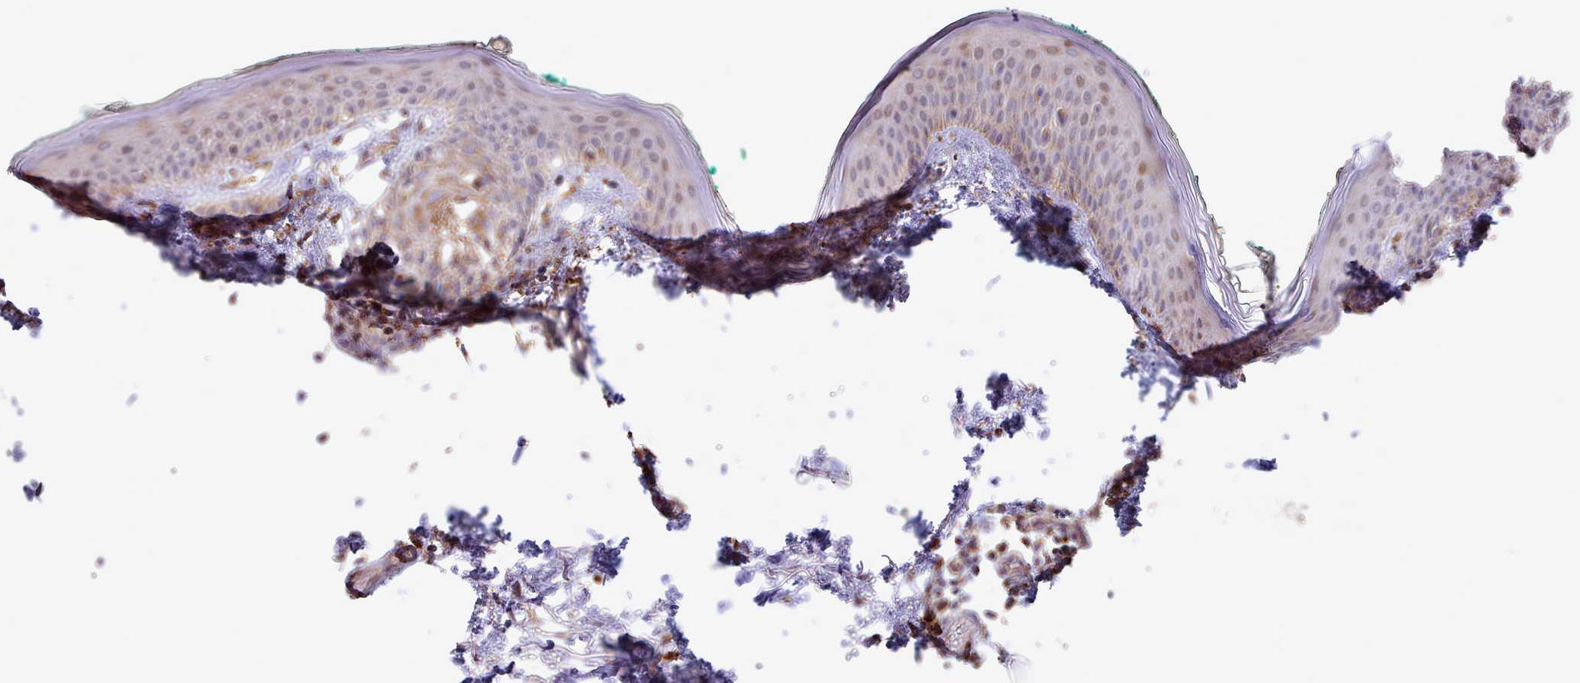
{"staining": {"intensity": "moderate", "quantity": ">75%", "location": "cytoplasmic/membranous"}, "tissue": "skin", "cell_type": "Fibroblasts", "image_type": "normal", "snomed": [{"axis": "morphology", "description": "Normal tissue, NOS"}, {"axis": "morphology", "description": "Malignant melanoma, NOS"}, {"axis": "topography", "description": "Skin"}], "caption": "DAB (3,3'-diaminobenzidine) immunohistochemical staining of benign human skin displays moderate cytoplasmic/membranous protein staining in approximately >75% of fibroblasts.", "gene": "HSDL2", "patient": {"sex": "male", "age": 62}}